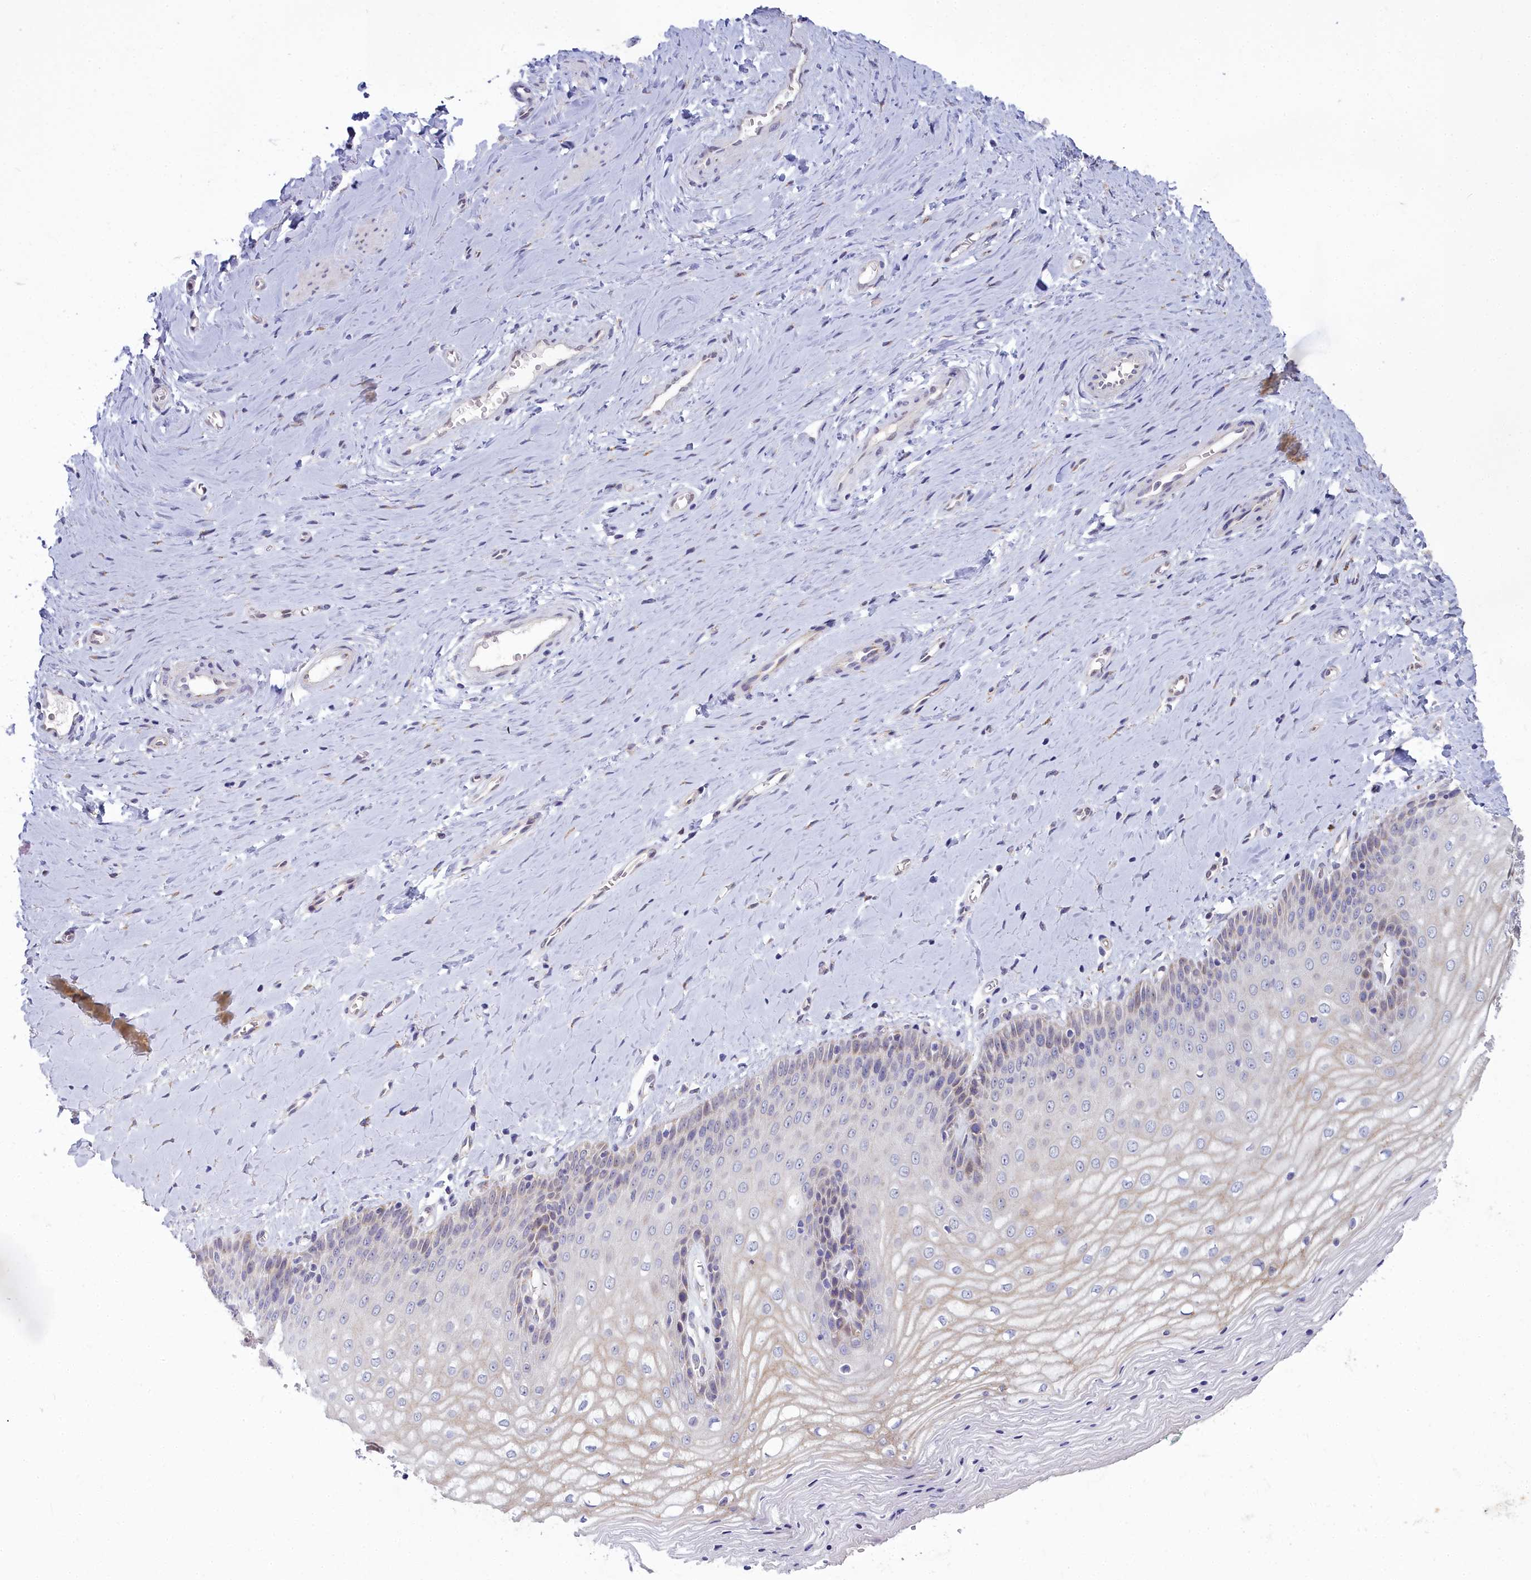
{"staining": {"intensity": "weak", "quantity": "25%-75%", "location": "cytoplasmic/membranous"}, "tissue": "vagina", "cell_type": "Squamous epithelial cells", "image_type": "normal", "snomed": [{"axis": "morphology", "description": "Normal tissue, NOS"}, {"axis": "topography", "description": "Vagina"}], "caption": "Vagina stained for a protein exhibits weak cytoplasmic/membranous positivity in squamous epithelial cells. (IHC, brightfield microscopy, high magnification).", "gene": "WDPCP", "patient": {"sex": "female", "age": 65}}